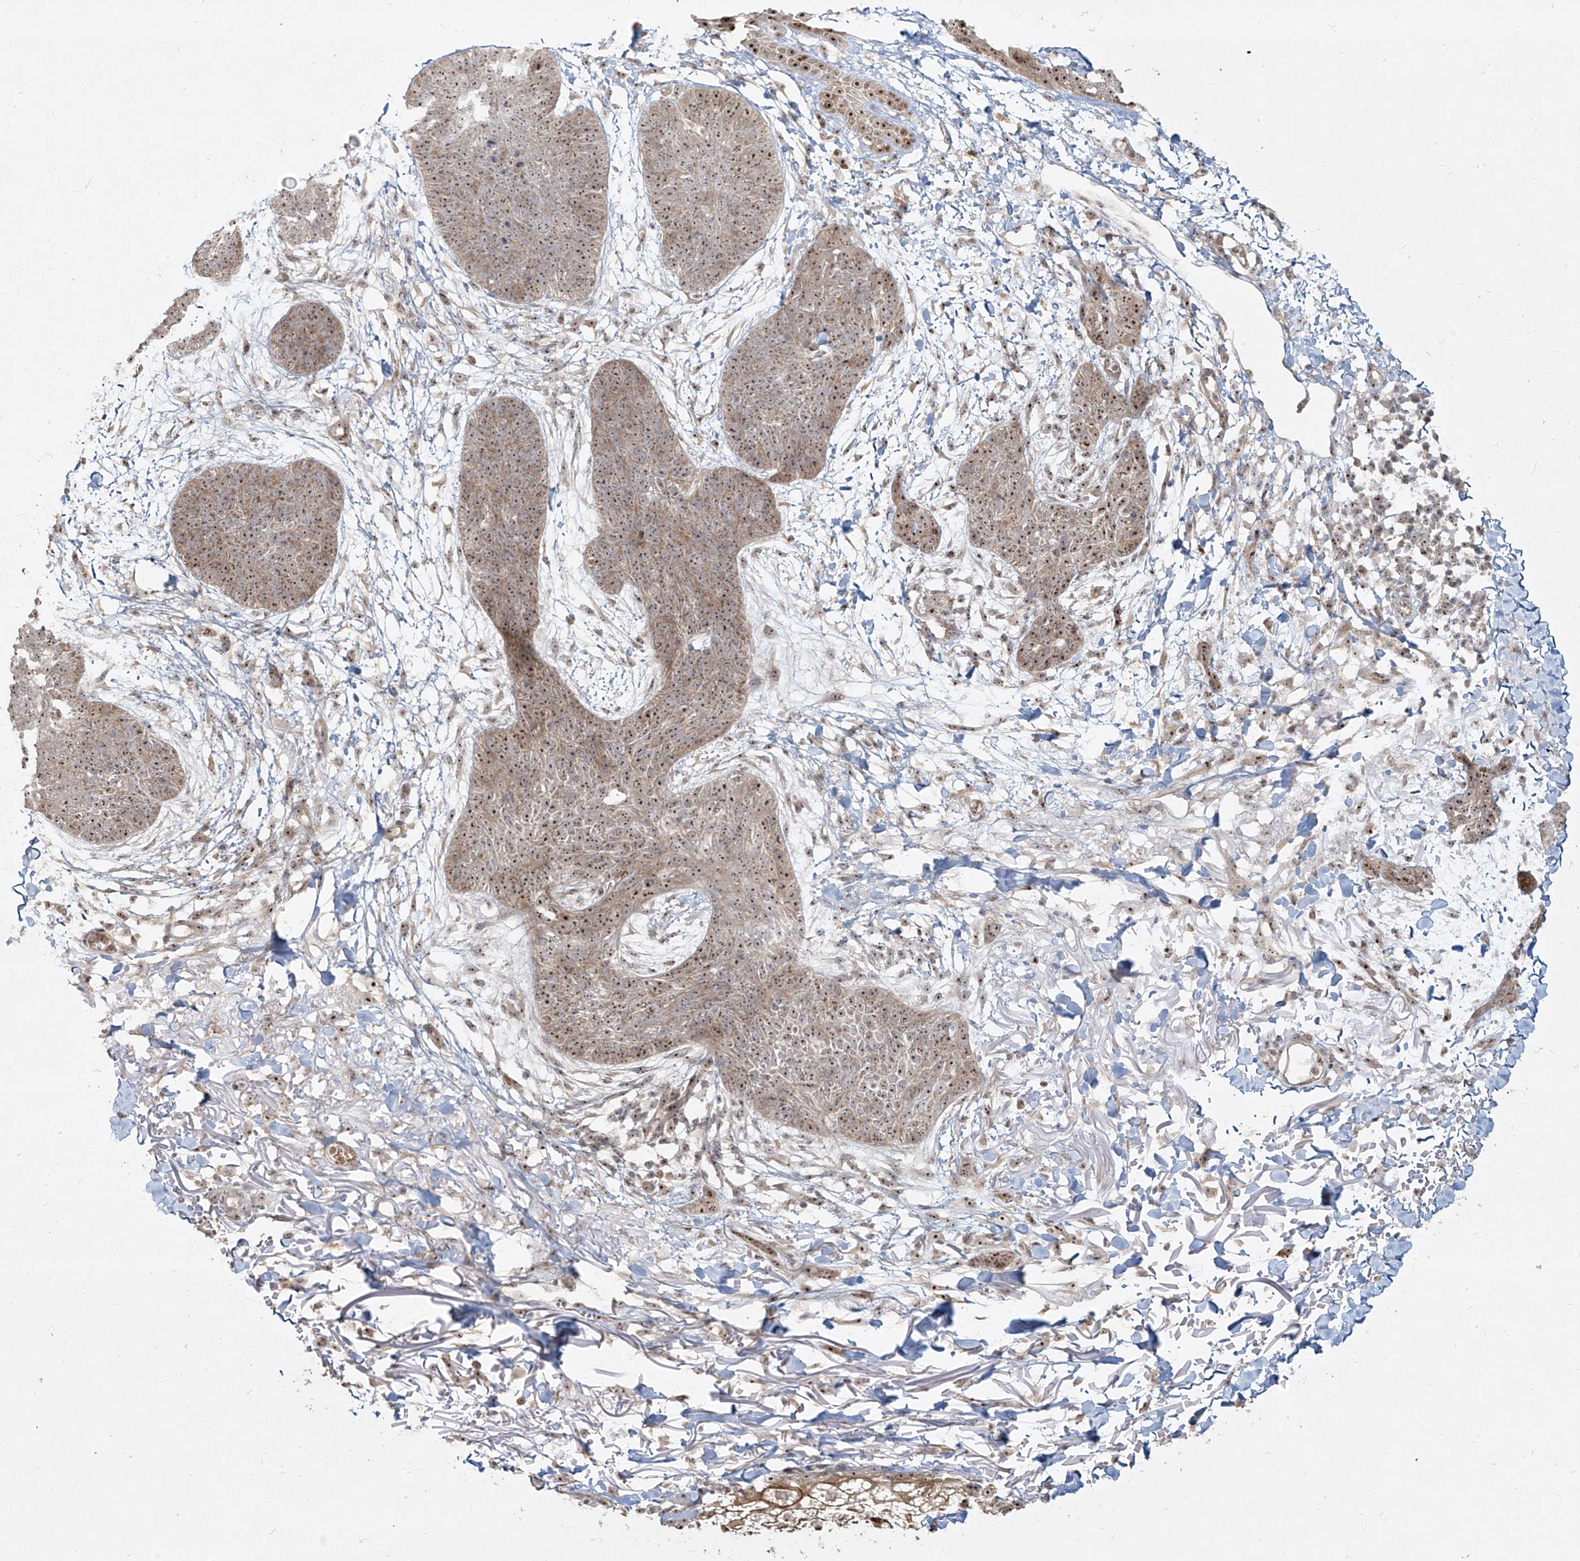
{"staining": {"intensity": "moderate", "quantity": ">75%", "location": "cytoplasmic/membranous,nuclear"}, "tissue": "skin cancer", "cell_type": "Tumor cells", "image_type": "cancer", "snomed": [{"axis": "morphology", "description": "Basal cell carcinoma"}, {"axis": "topography", "description": "Skin"}], "caption": "Basal cell carcinoma (skin) stained for a protein demonstrates moderate cytoplasmic/membranous and nuclear positivity in tumor cells.", "gene": "BYSL", "patient": {"sex": "male", "age": 85}}